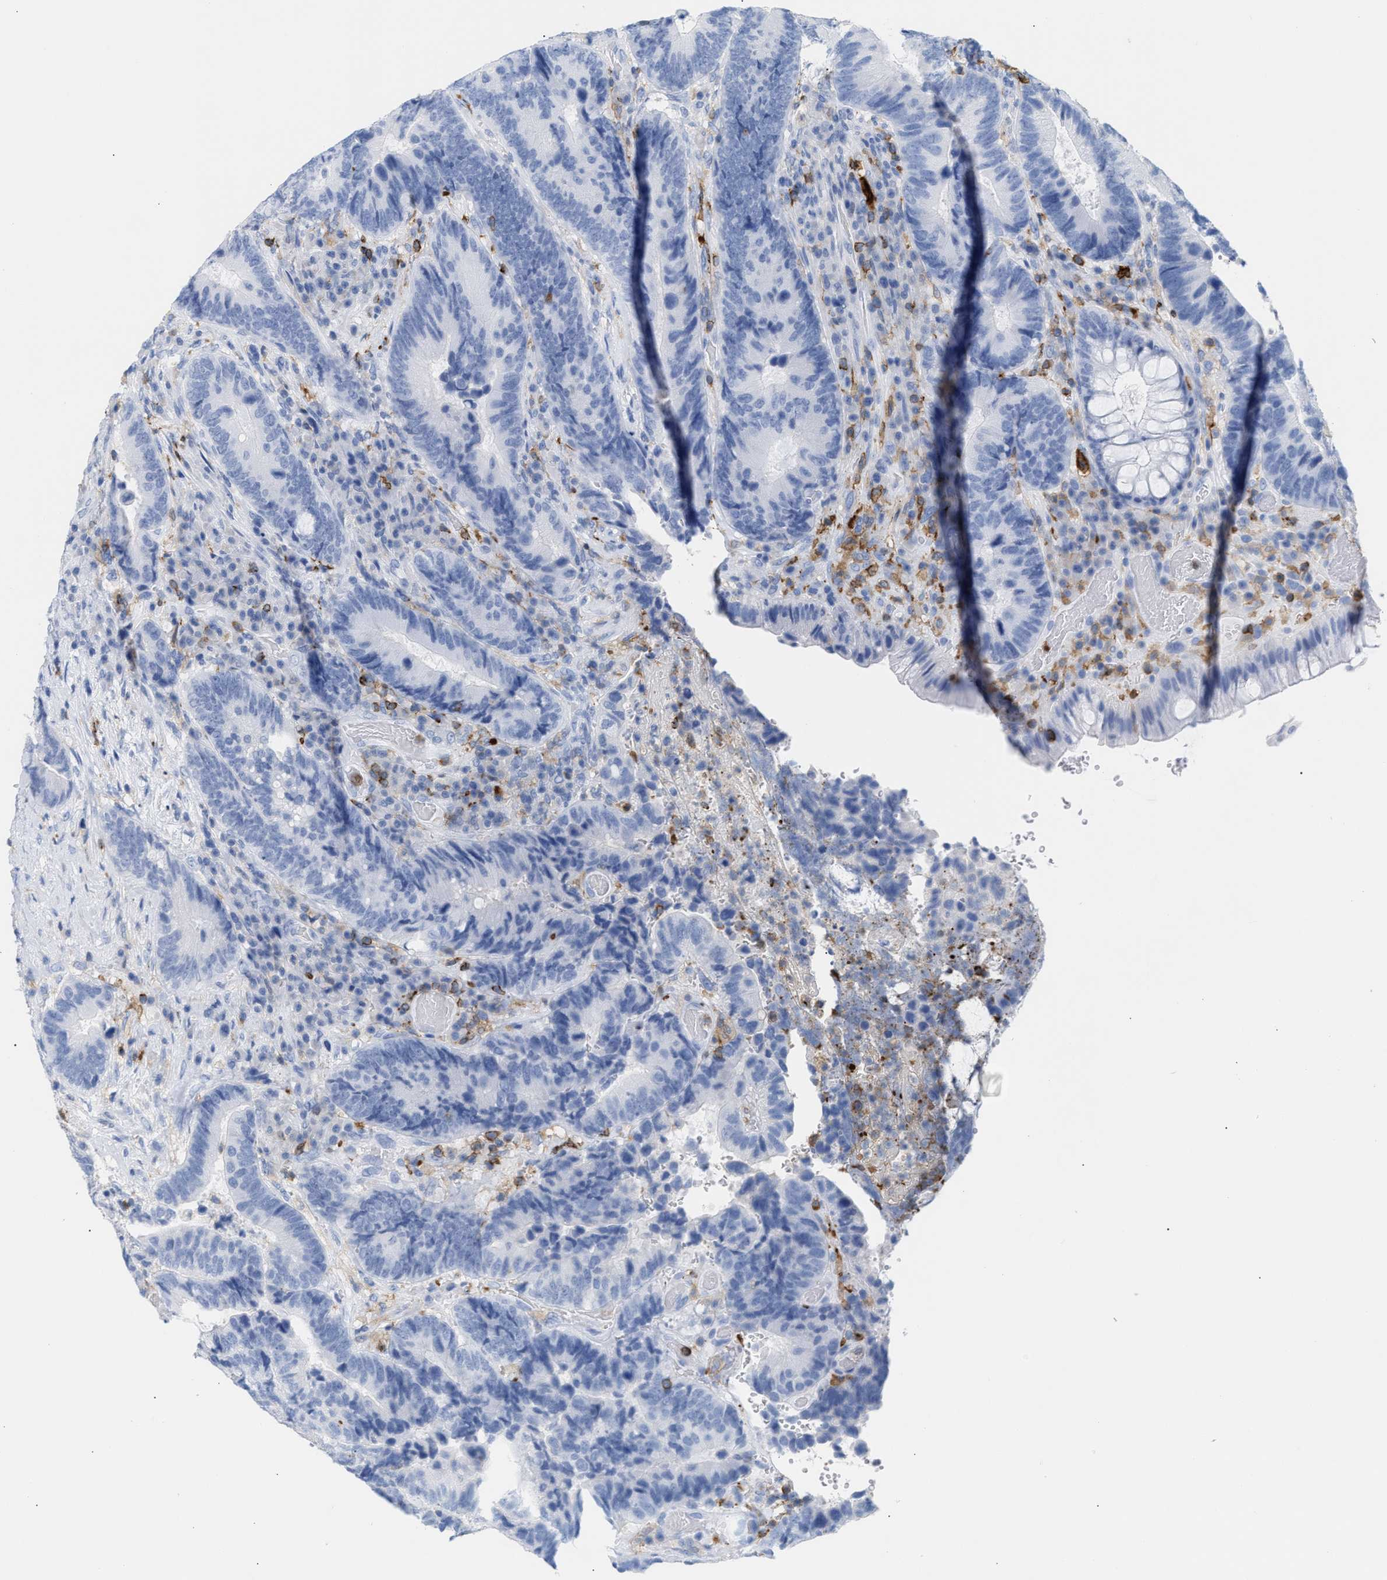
{"staining": {"intensity": "negative", "quantity": "none", "location": "none"}, "tissue": "colorectal cancer", "cell_type": "Tumor cells", "image_type": "cancer", "snomed": [{"axis": "morphology", "description": "Adenocarcinoma, NOS"}, {"axis": "topography", "description": "Rectum"}], "caption": "Immunohistochemistry (IHC) micrograph of neoplastic tissue: human colorectal cancer (adenocarcinoma) stained with DAB (3,3'-diaminobenzidine) exhibits no significant protein expression in tumor cells.", "gene": "LCP1", "patient": {"sex": "female", "age": 89}}